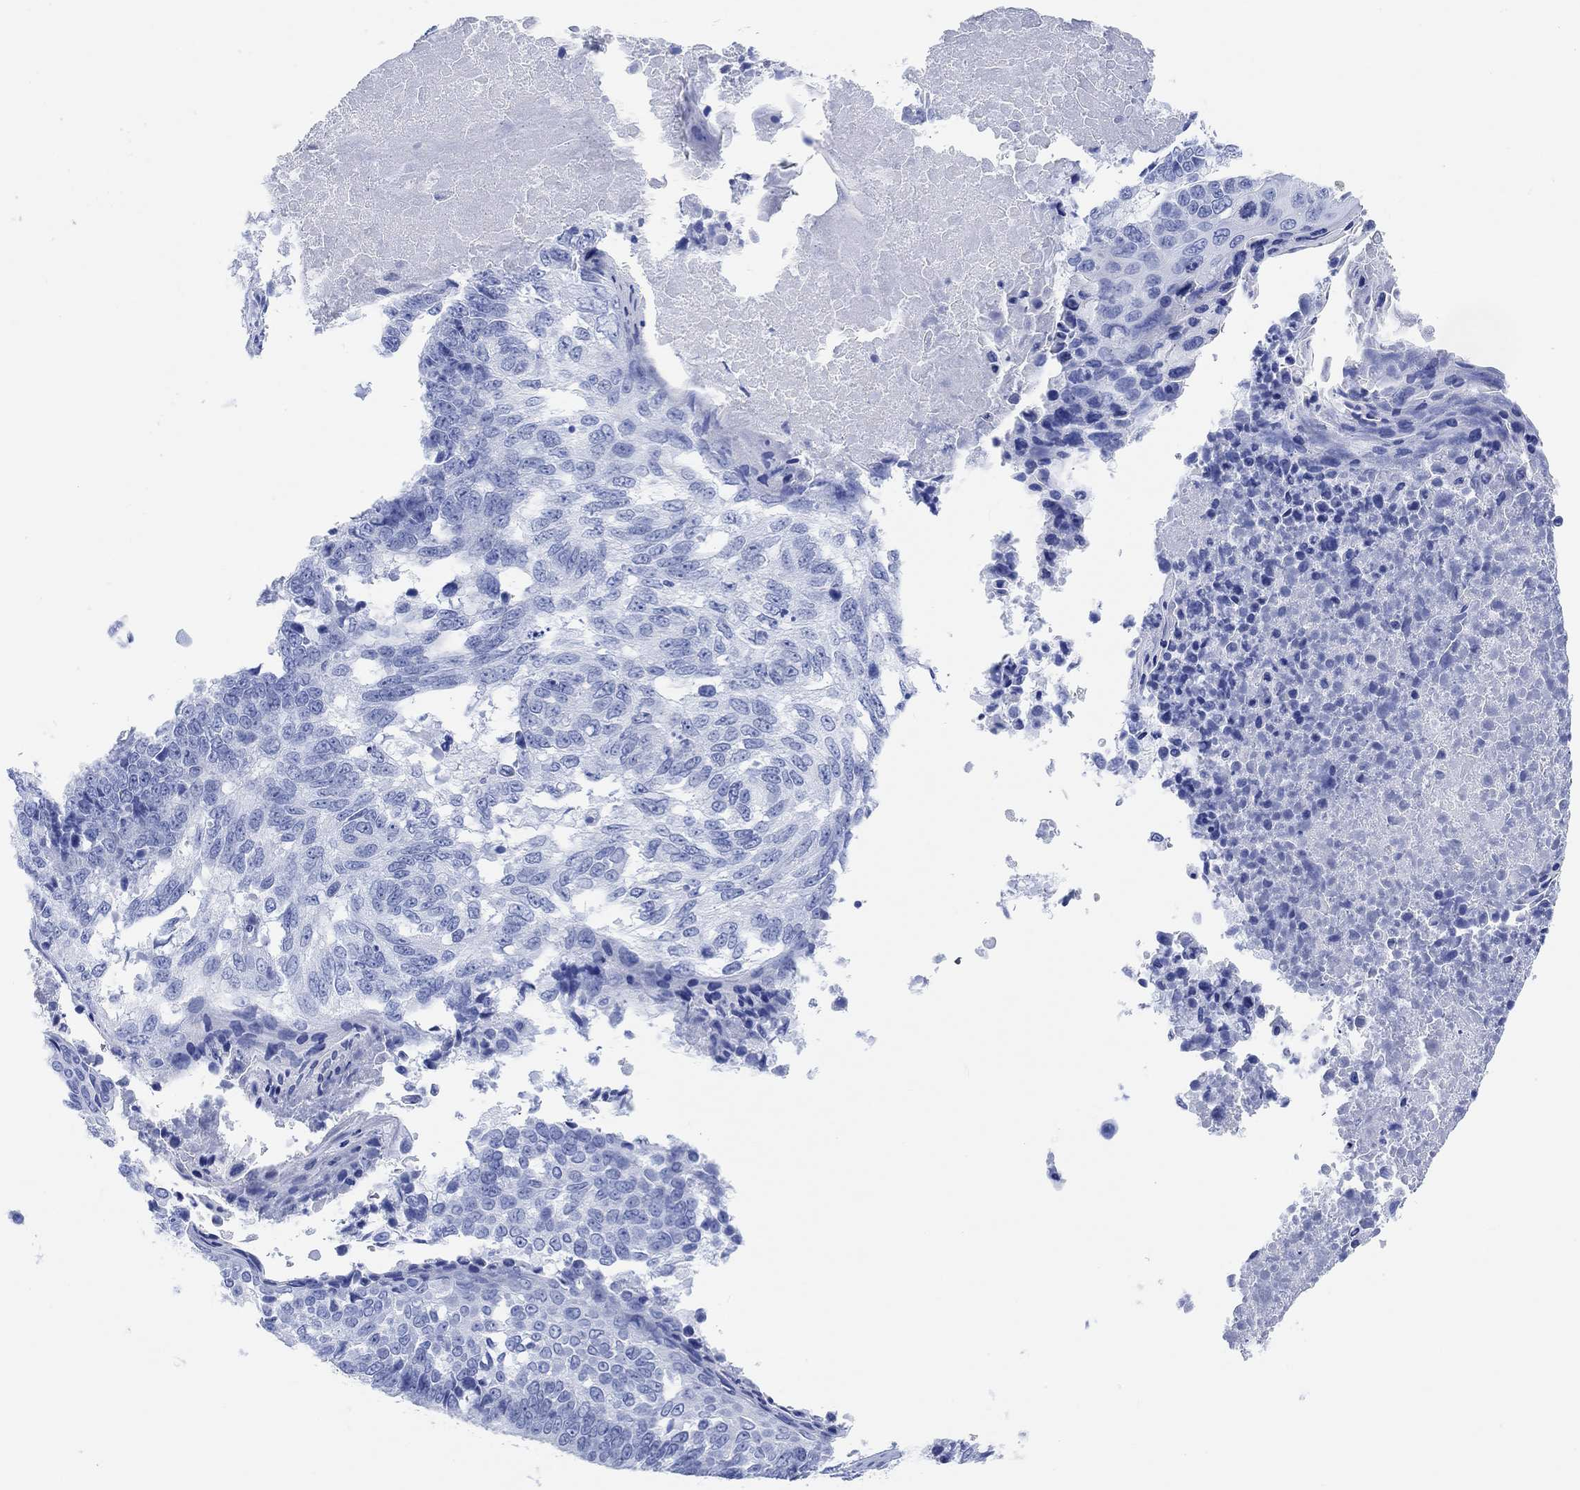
{"staining": {"intensity": "negative", "quantity": "none", "location": "none"}, "tissue": "lung cancer", "cell_type": "Tumor cells", "image_type": "cancer", "snomed": [{"axis": "morphology", "description": "Squamous cell carcinoma, NOS"}, {"axis": "topography", "description": "Lung"}], "caption": "Histopathology image shows no significant protein positivity in tumor cells of lung cancer (squamous cell carcinoma).", "gene": "ANKRD33", "patient": {"sex": "male", "age": 73}}